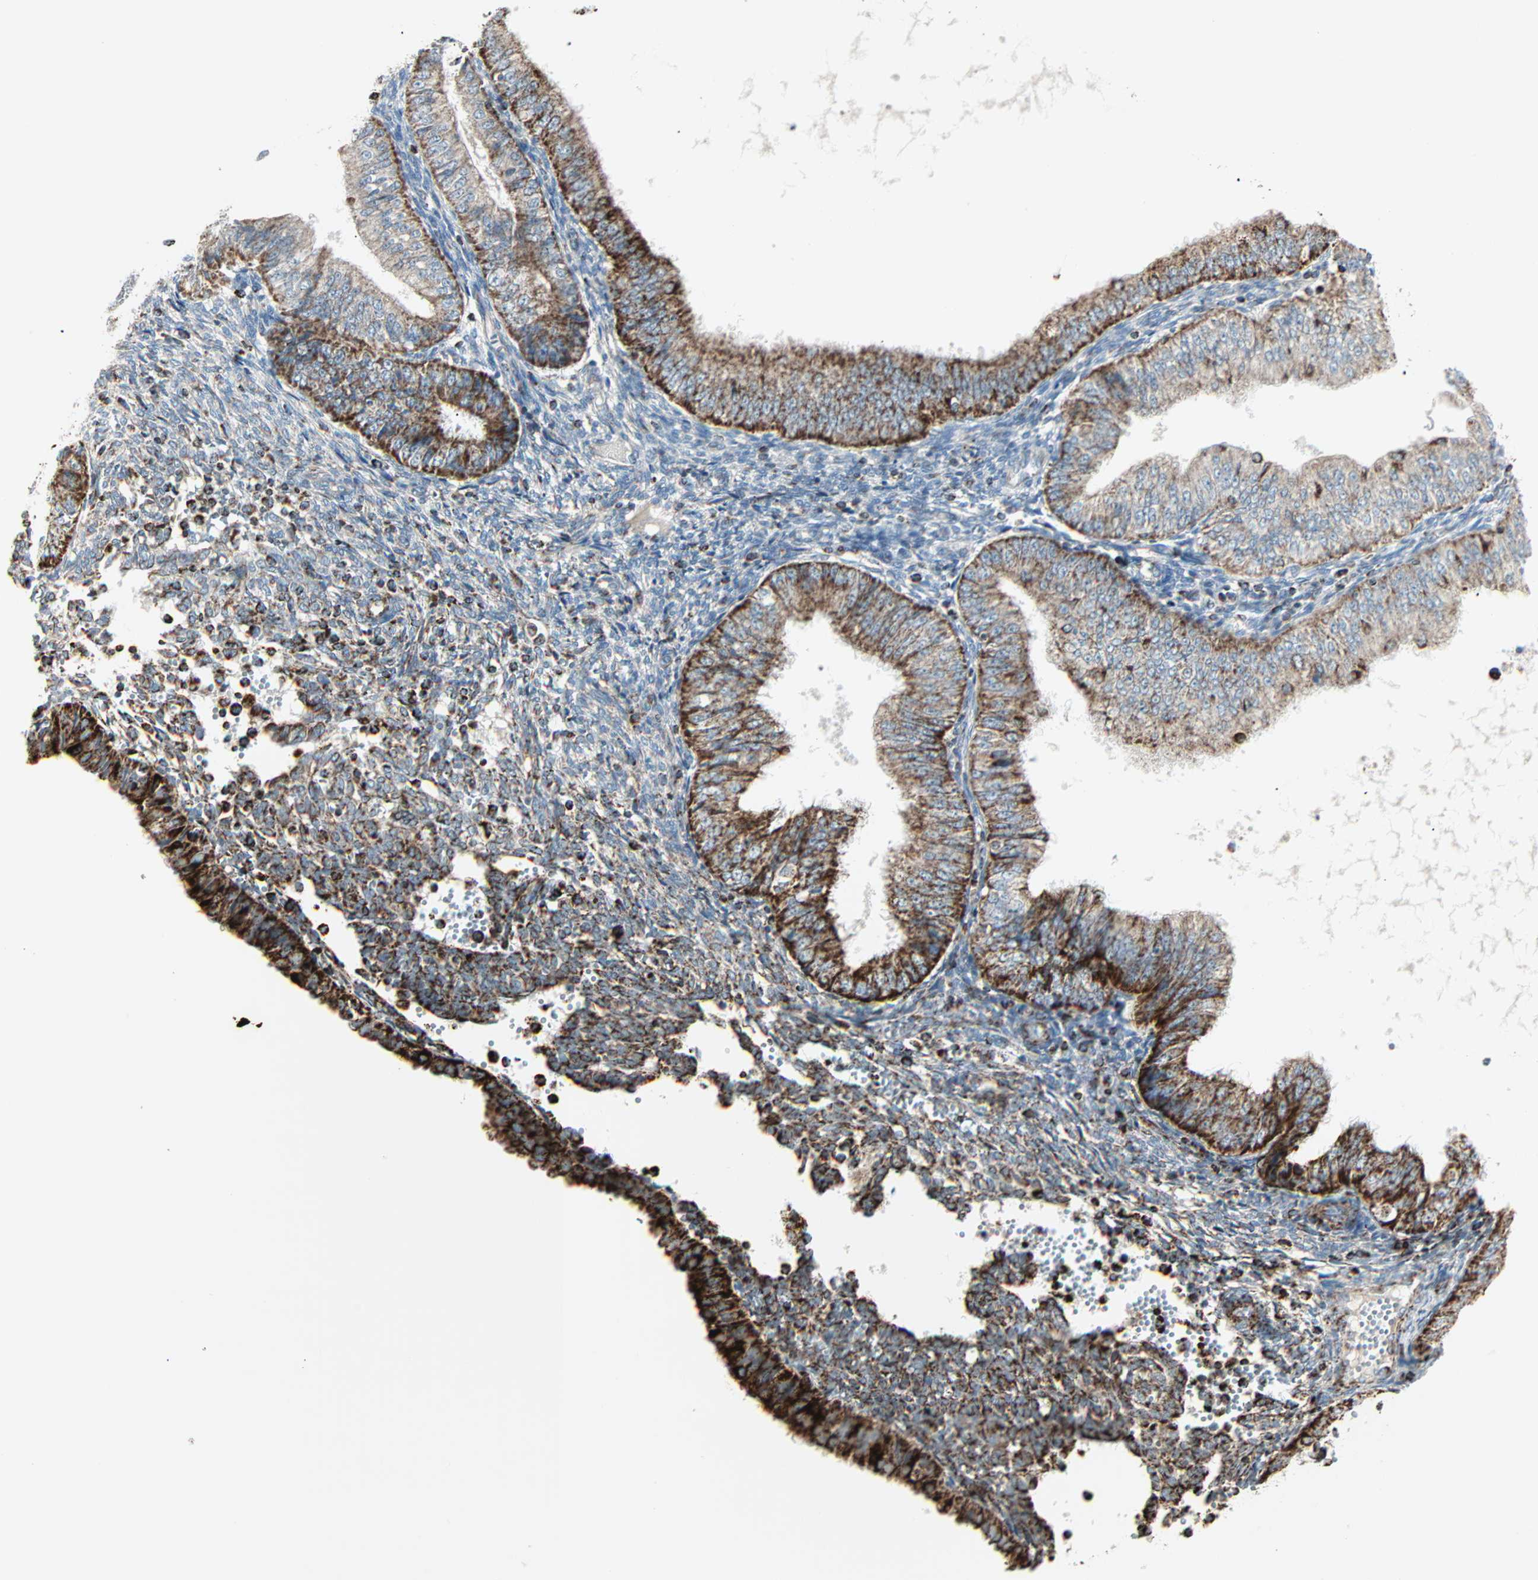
{"staining": {"intensity": "strong", "quantity": "25%-75%", "location": "cytoplasmic/membranous"}, "tissue": "endometrial cancer", "cell_type": "Tumor cells", "image_type": "cancer", "snomed": [{"axis": "morphology", "description": "Normal tissue, NOS"}, {"axis": "morphology", "description": "Adenocarcinoma, NOS"}, {"axis": "topography", "description": "Endometrium"}], "caption": "A brown stain highlights strong cytoplasmic/membranous staining of a protein in human adenocarcinoma (endometrial) tumor cells.", "gene": "IDH2", "patient": {"sex": "female", "age": 53}}